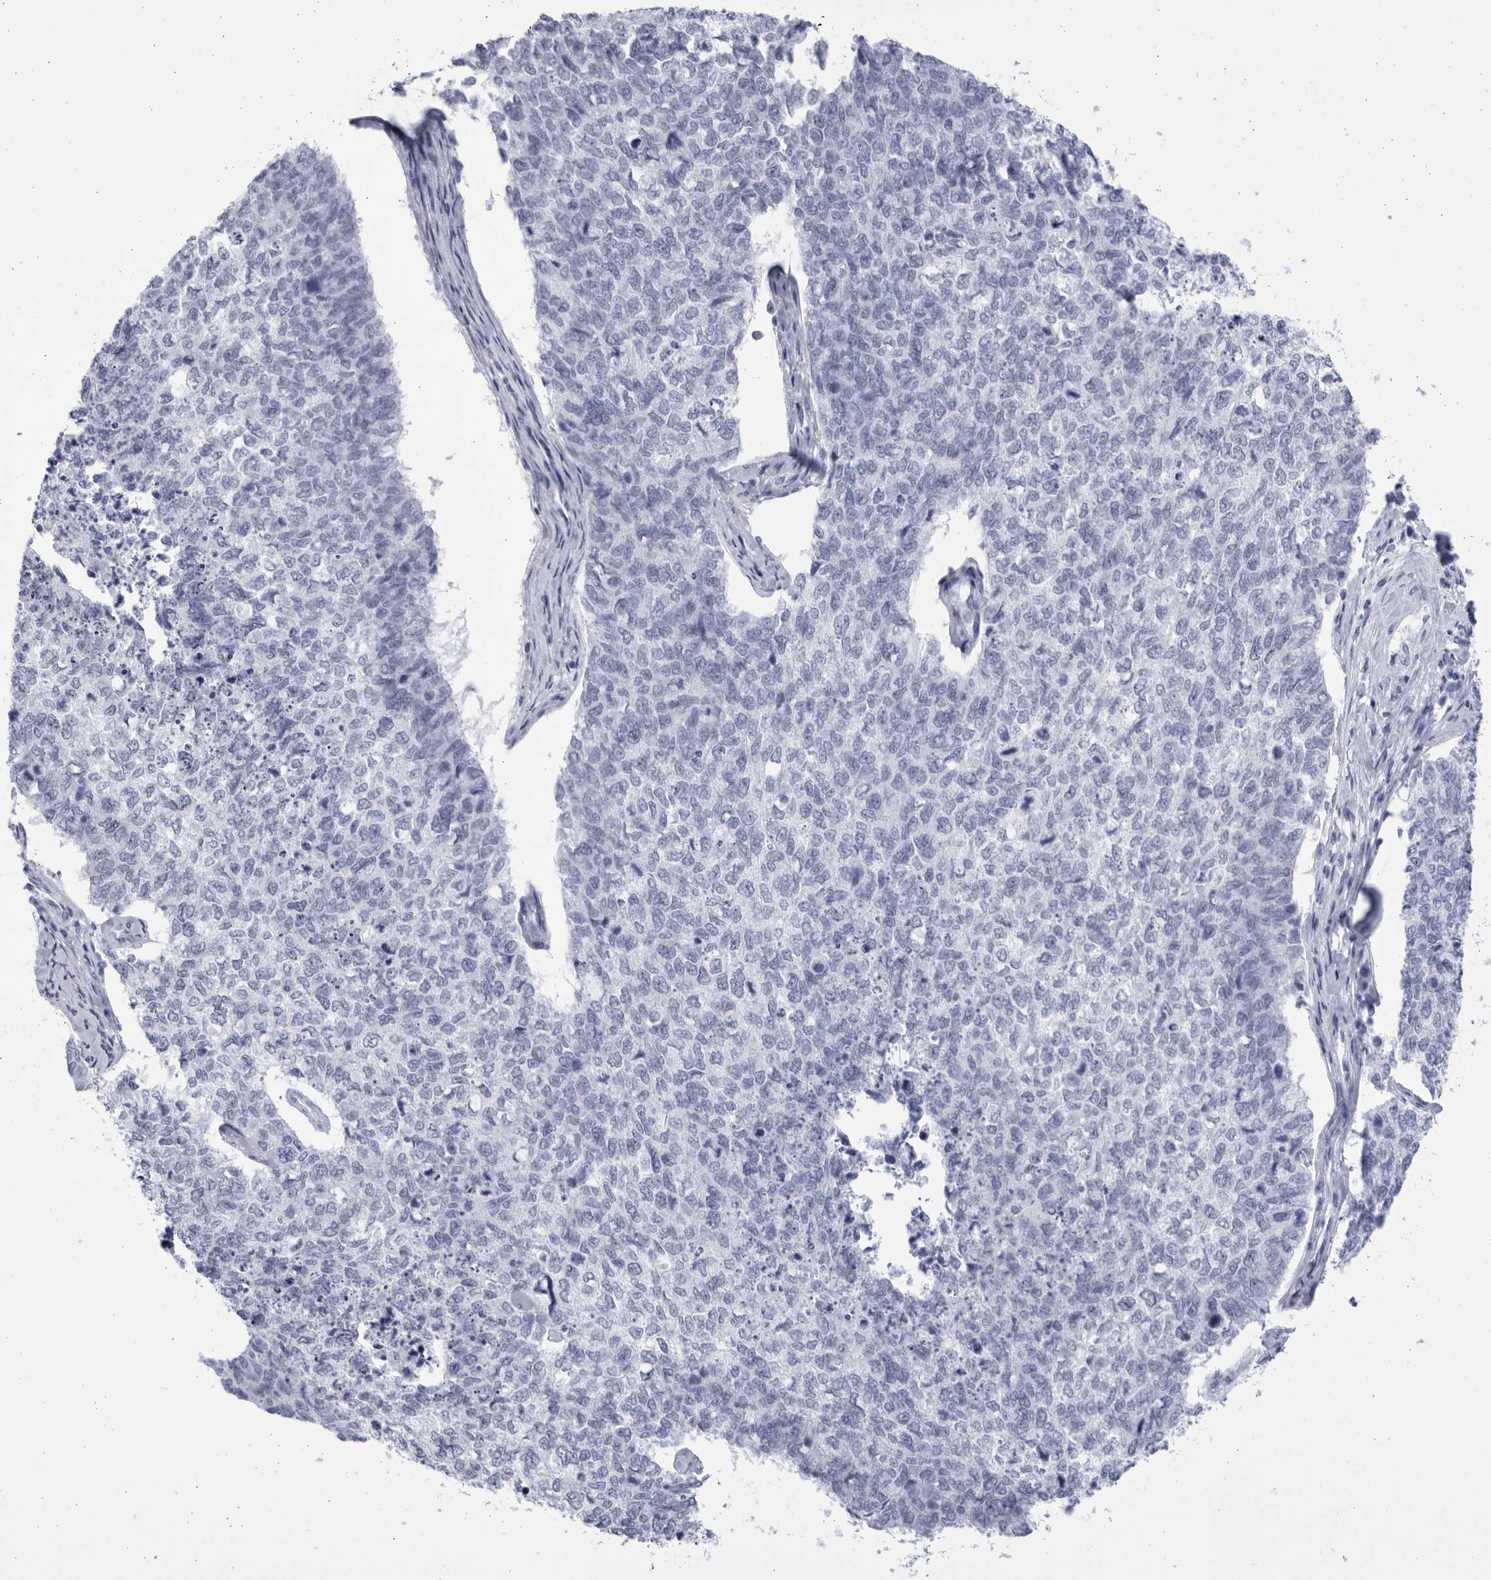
{"staining": {"intensity": "negative", "quantity": "none", "location": "none"}, "tissue": "cervical cancer", "cell_type": "Tumor cells", "image_type": "cancer", "snomed": [{"axis": "morphology", "description": "Squamous cell carcinoma, NOS"}, {"axis": "topography", "description": "Cervix"}], "caption": "Human squamous cell carcinoma (cervical) stained for a protein using IHC shows no expression in tumor cells.", "gene": "CCDC181", "patient": {"sex": "female", "age": 63}}